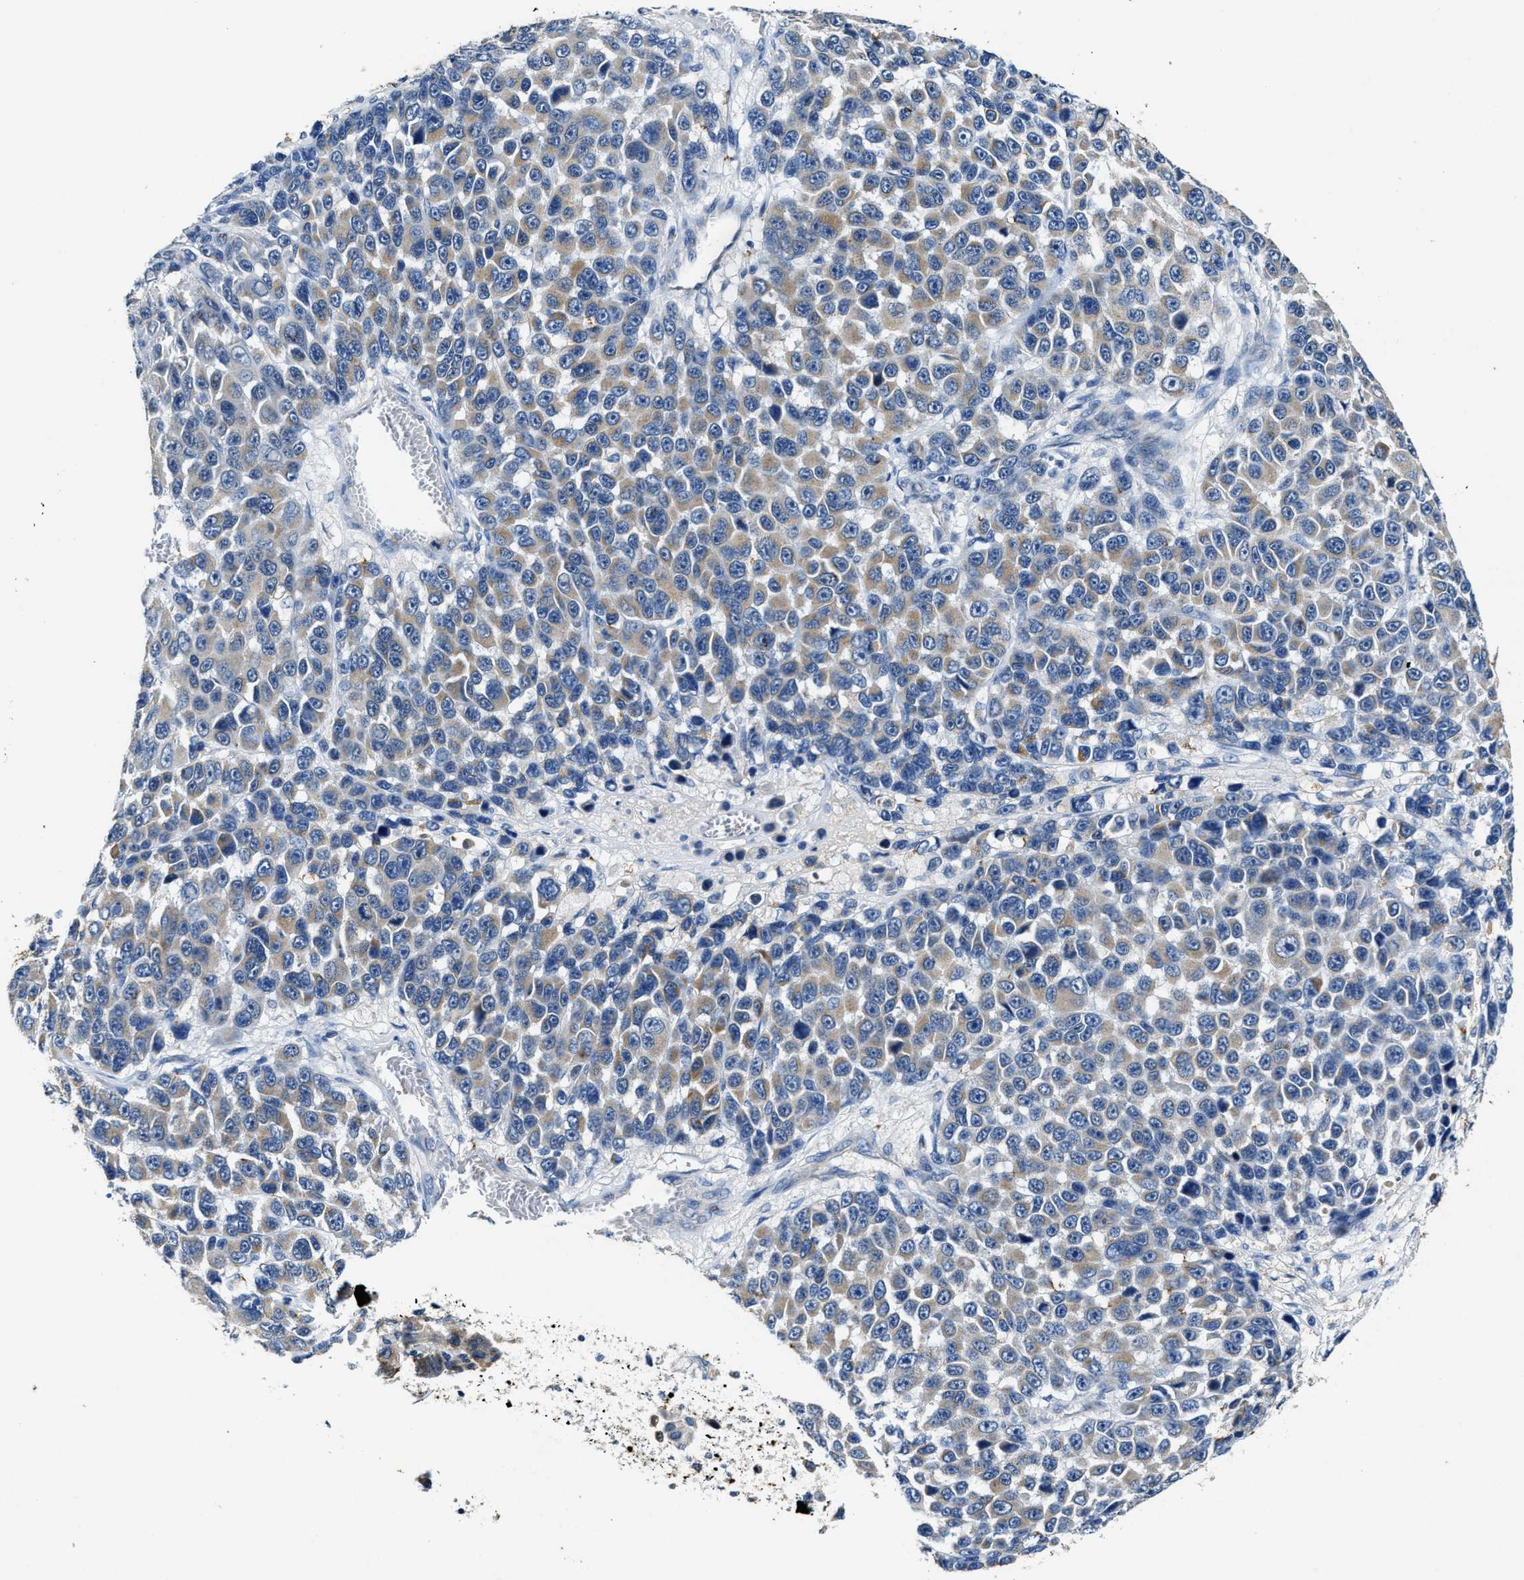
{"staining": {"intensity": "weak", "quantity": "<25%", "location": "cytoplasmic/membranous"}, "tissue": "melanoma", "cell_type": "Tumor cells", "image_type": "cancer", "snomed": [{"axis": "morphology", "description": "Malignant melanoma, NOS"}, {"axis": "topography", "description": "Skin"}], "caption": "Micrograph shows no protein staining in tumor cells of melanoma tissue.", "gene": "SLC25A25", "patient": {"sex": "male", "age": 53}}